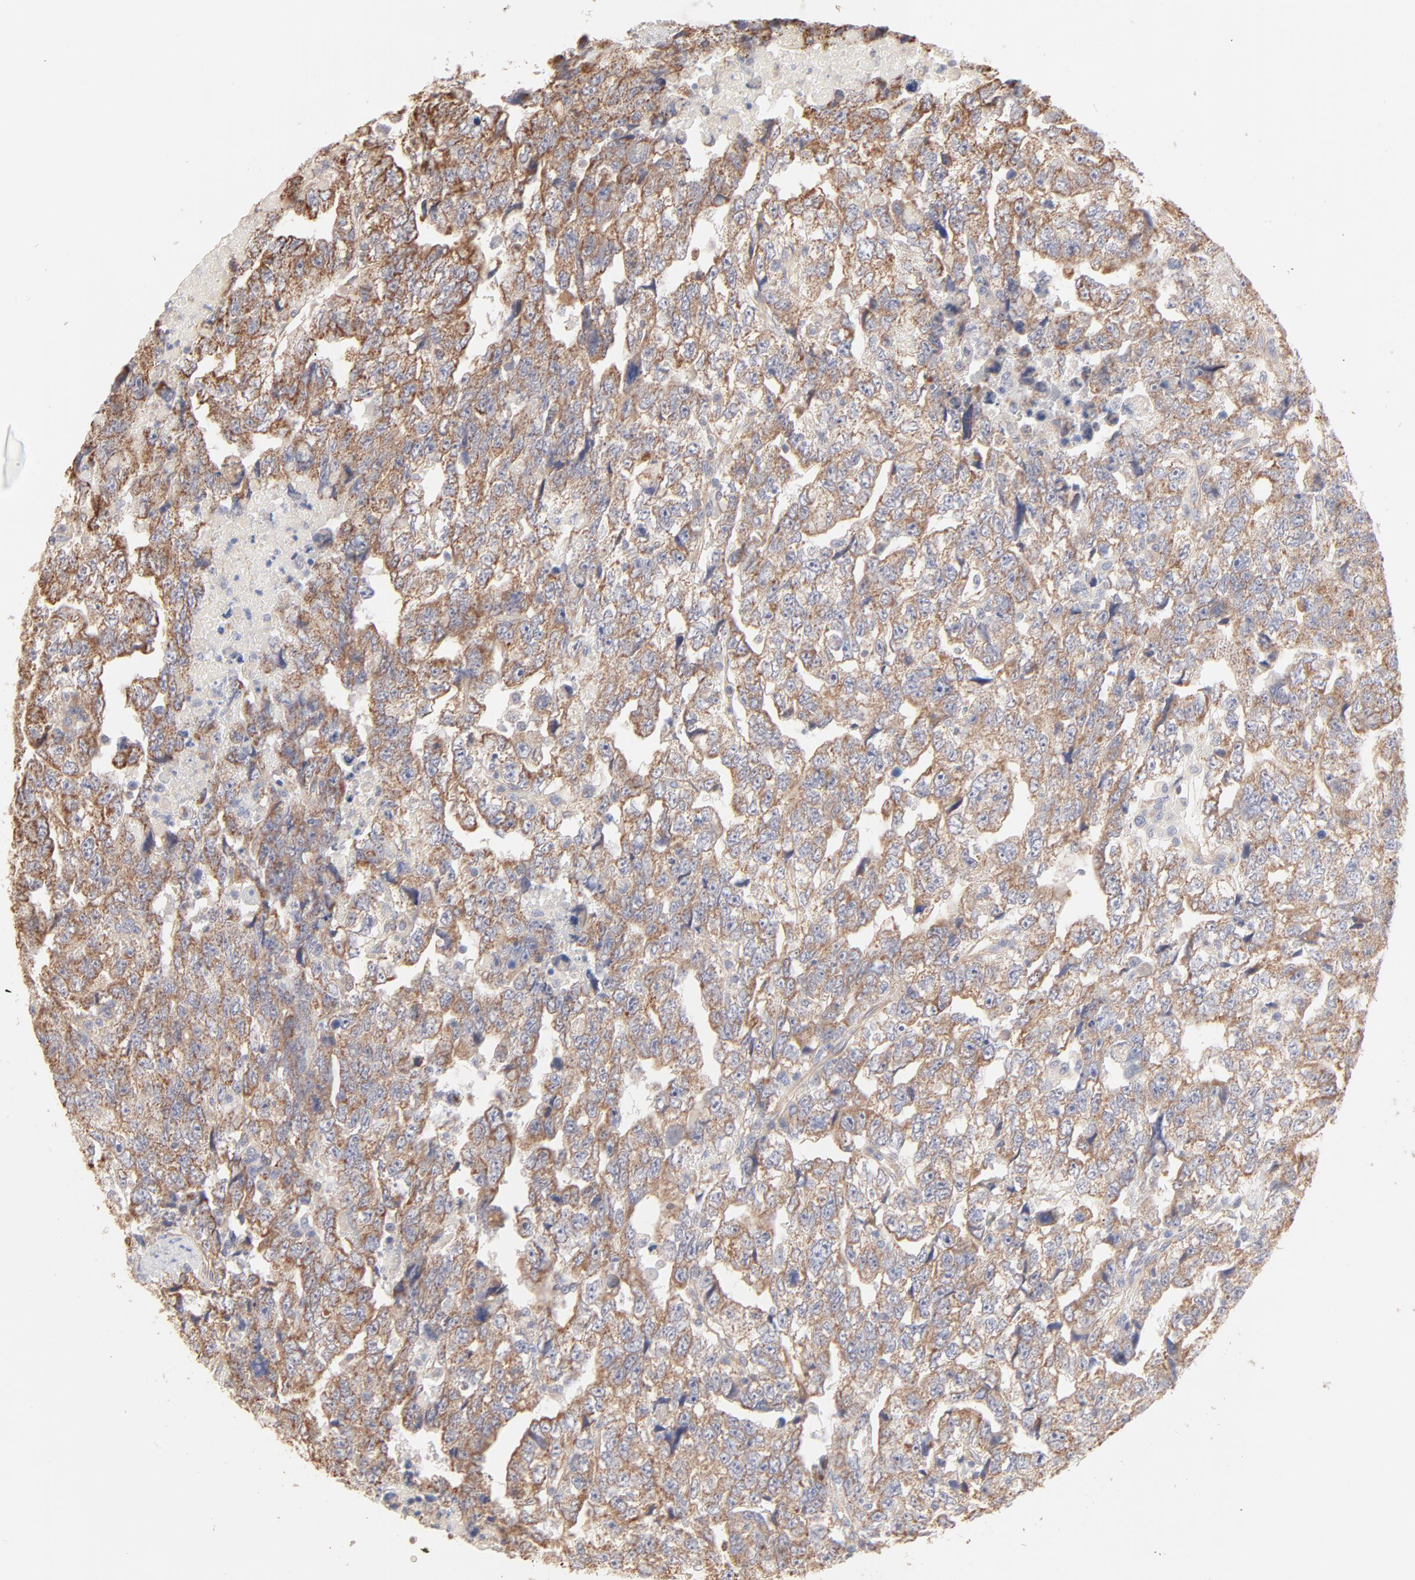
{"staining": {"intensity": "moderate", "quantity": ">75%", "location": "cytoplasmic/membranous"}, "tissue": "testis cancer", "cell_type": "Tumor cells", "image_type": "cancer", "snomed": [{"axis": "morphology", "description": "Carcinoma, Embryonal, NOS"}, {"axis": "topography", "description": "Testis"}], "caption": "The immunohistochemical stain shows moderate cytoplasmic/membranous positivity in tumor cells of testis embryonal carcinoma tissue. (DAB IHC with brightfield microscopy, high magnification).", "gene": "SPTB", "patient": {"sex": "male", "age": 36}}